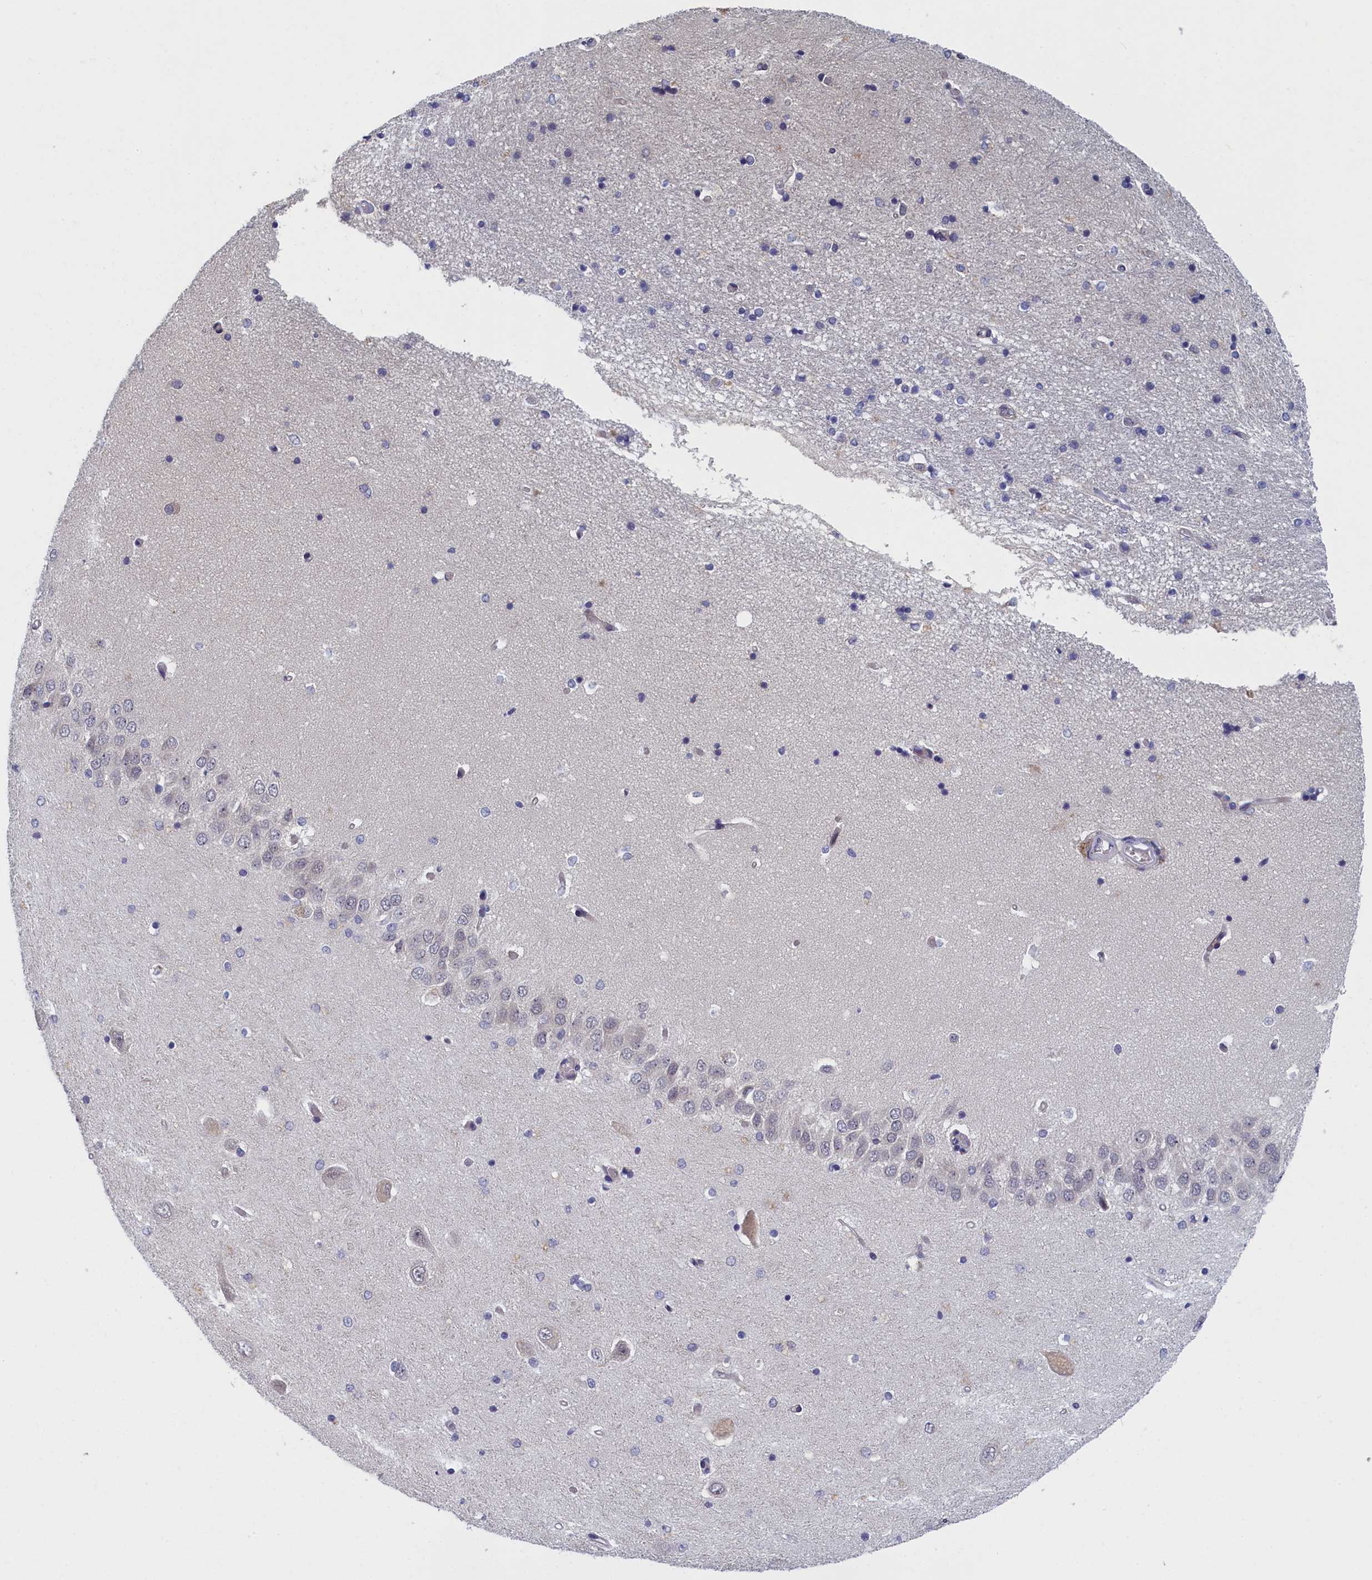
{"staining": {"intensity": "negative", "quantity": "none", "location": "none"}, "tissue": "hippocampus", "cell_type": "Glial cells", "image_type": "normal", "snomed": [{"axis": "morphology", "description": "Normal tissue, NOS"}, {"axis": "topography", "description": "Hippocampus"}], "caption": "Photomicrograph shows no significant protein expression in glial cells of benign hippocampus.", "gene": "DNAJC17", "patient": {"sex": "male", "age": 45}}